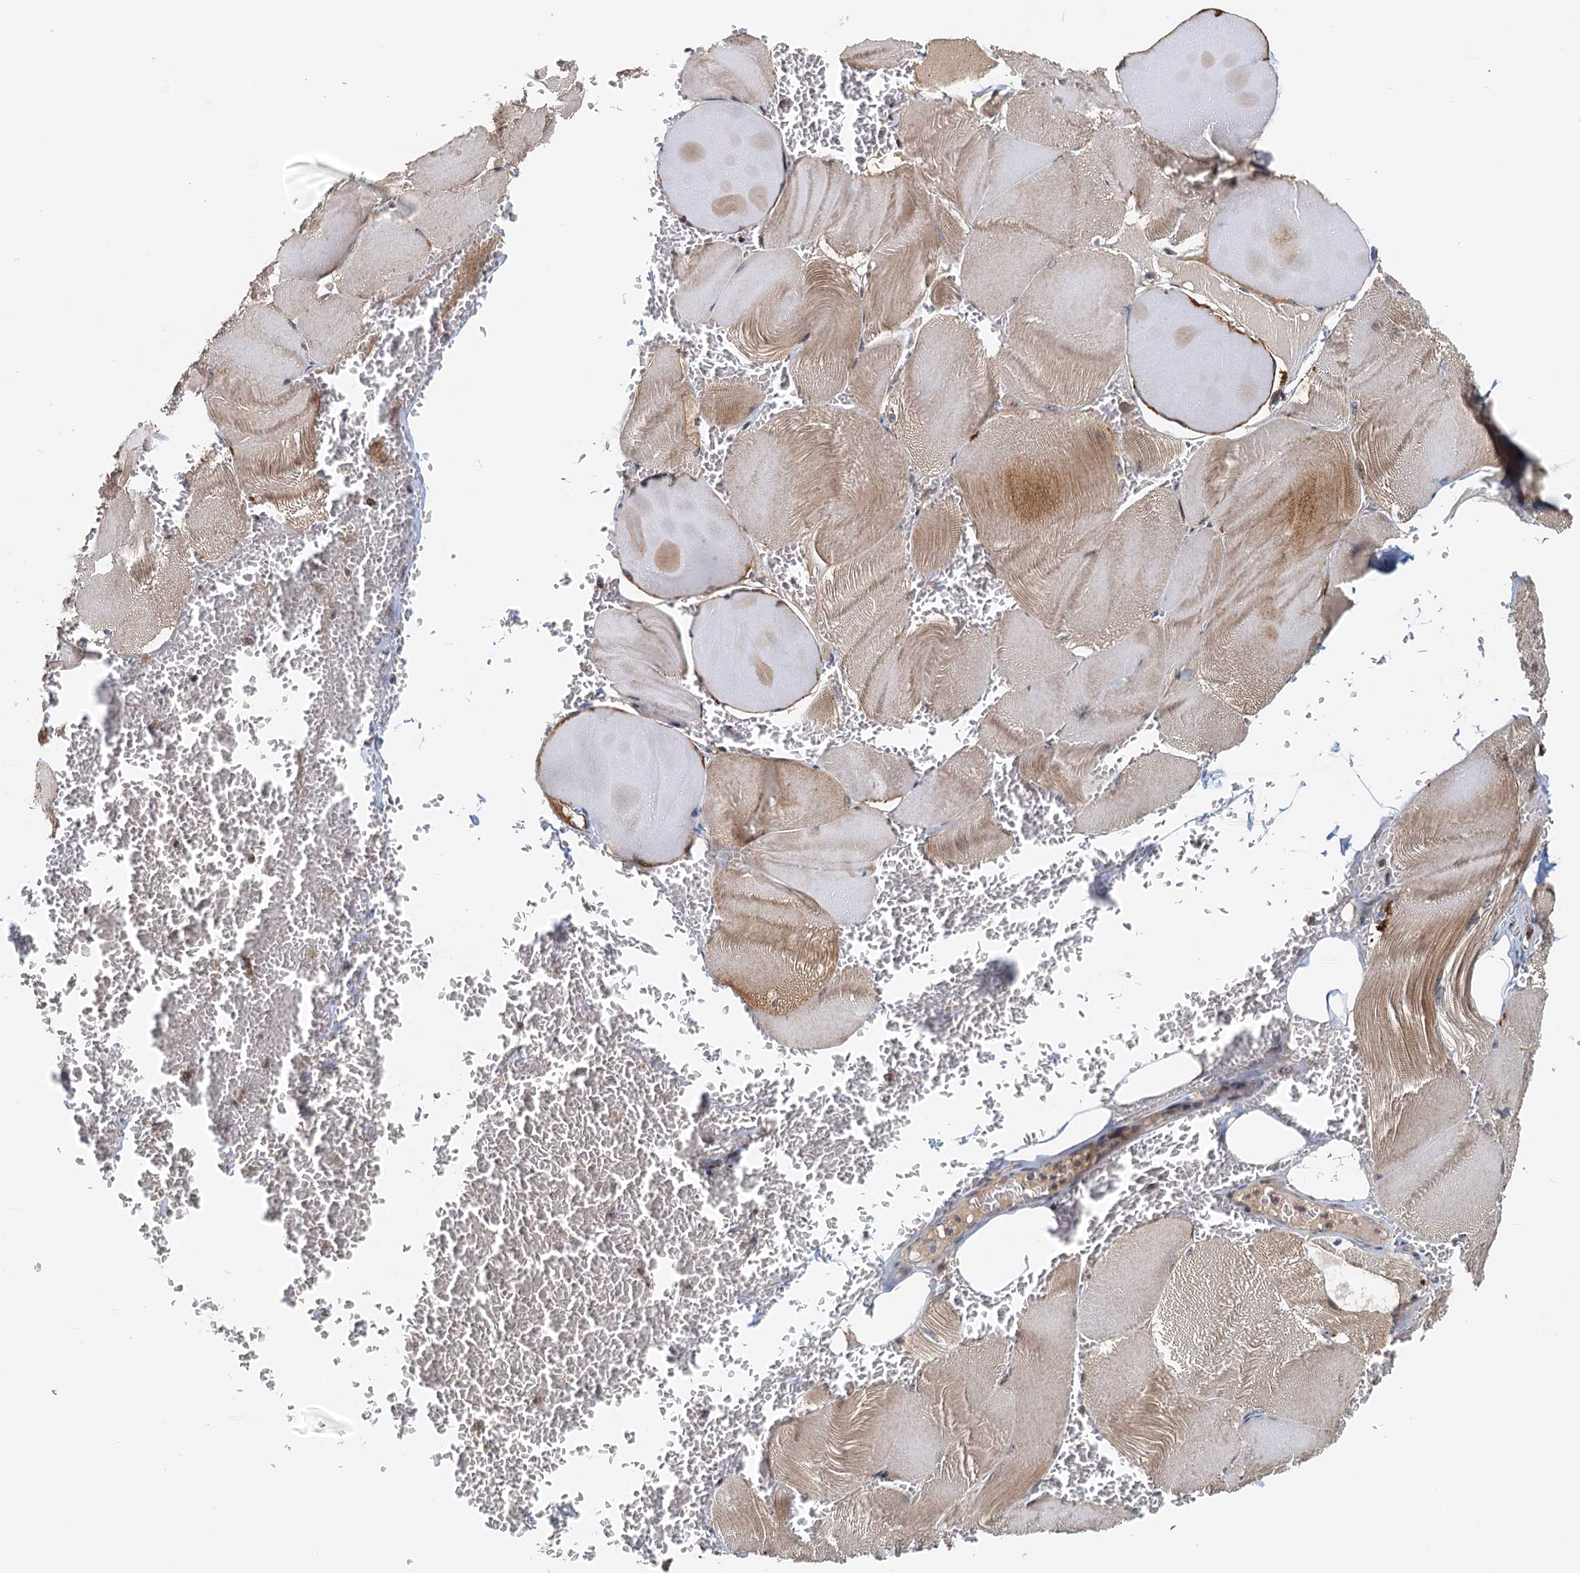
{"staining": {"intensity": "moderate", "quantity": ">75%", "location": "cytoplasmic/membranous,nuclear"}, "tissue": "skeletal muscle", "cell_type": "Myocytes", "image_type": "normal", "snomed": [{"axis": "morphology", "description": "Normal tissue, NOS"}, {"axis": "morphology", "description": "Basal cell carcinoma"}, {"axis": "topography", "description": "Skeletal muscle"}], "caption": "Protein staining of unremarkable skeletal muscle exhibits moderate cytoplasmic/membranous,nuclear expression in approximately >75% of myocytes.", "gene": "TOLLIP", "patient": {"sex": "female", "age": 64}}